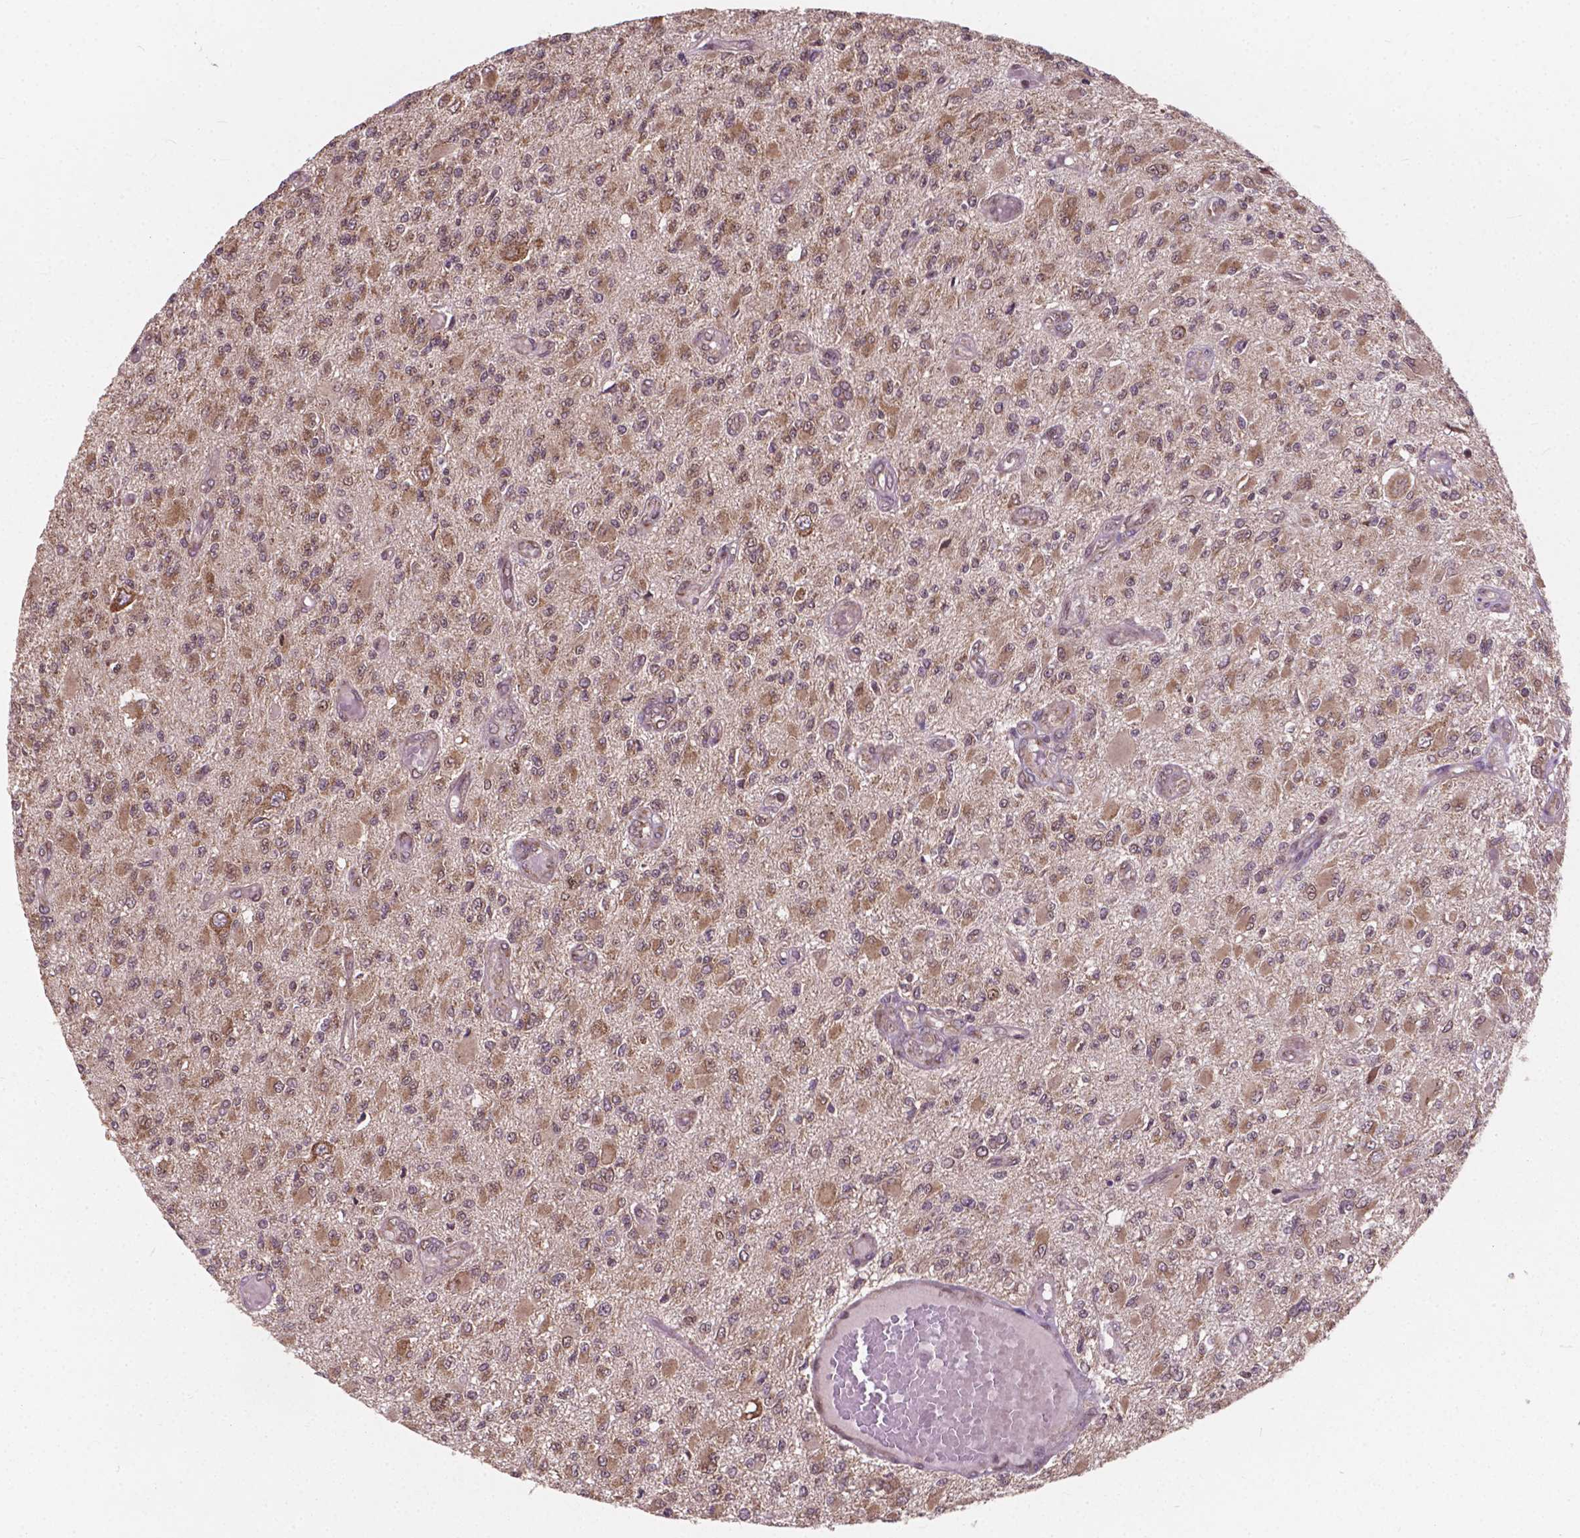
{"staining": {"intensity": "moderate", "quantity": "<25%", "location": "cytoplasmic/membranous,nuclear"}, "tissue": "glioma", "cell_type": "Tumor cells", "image_type": "cancer", "snomed": [{"axis": "morphology", "description": "Glioma, malignant, High grade"}, {"axis": "topography", "description": "Brain"}], "caption": "A brown stain shows moderate cytoplasmic/membranous and nuclear staining of a protein in glioma tumor cells.", "gene": "MRPL33", "patient": {"sex": "female", "age": 63}}